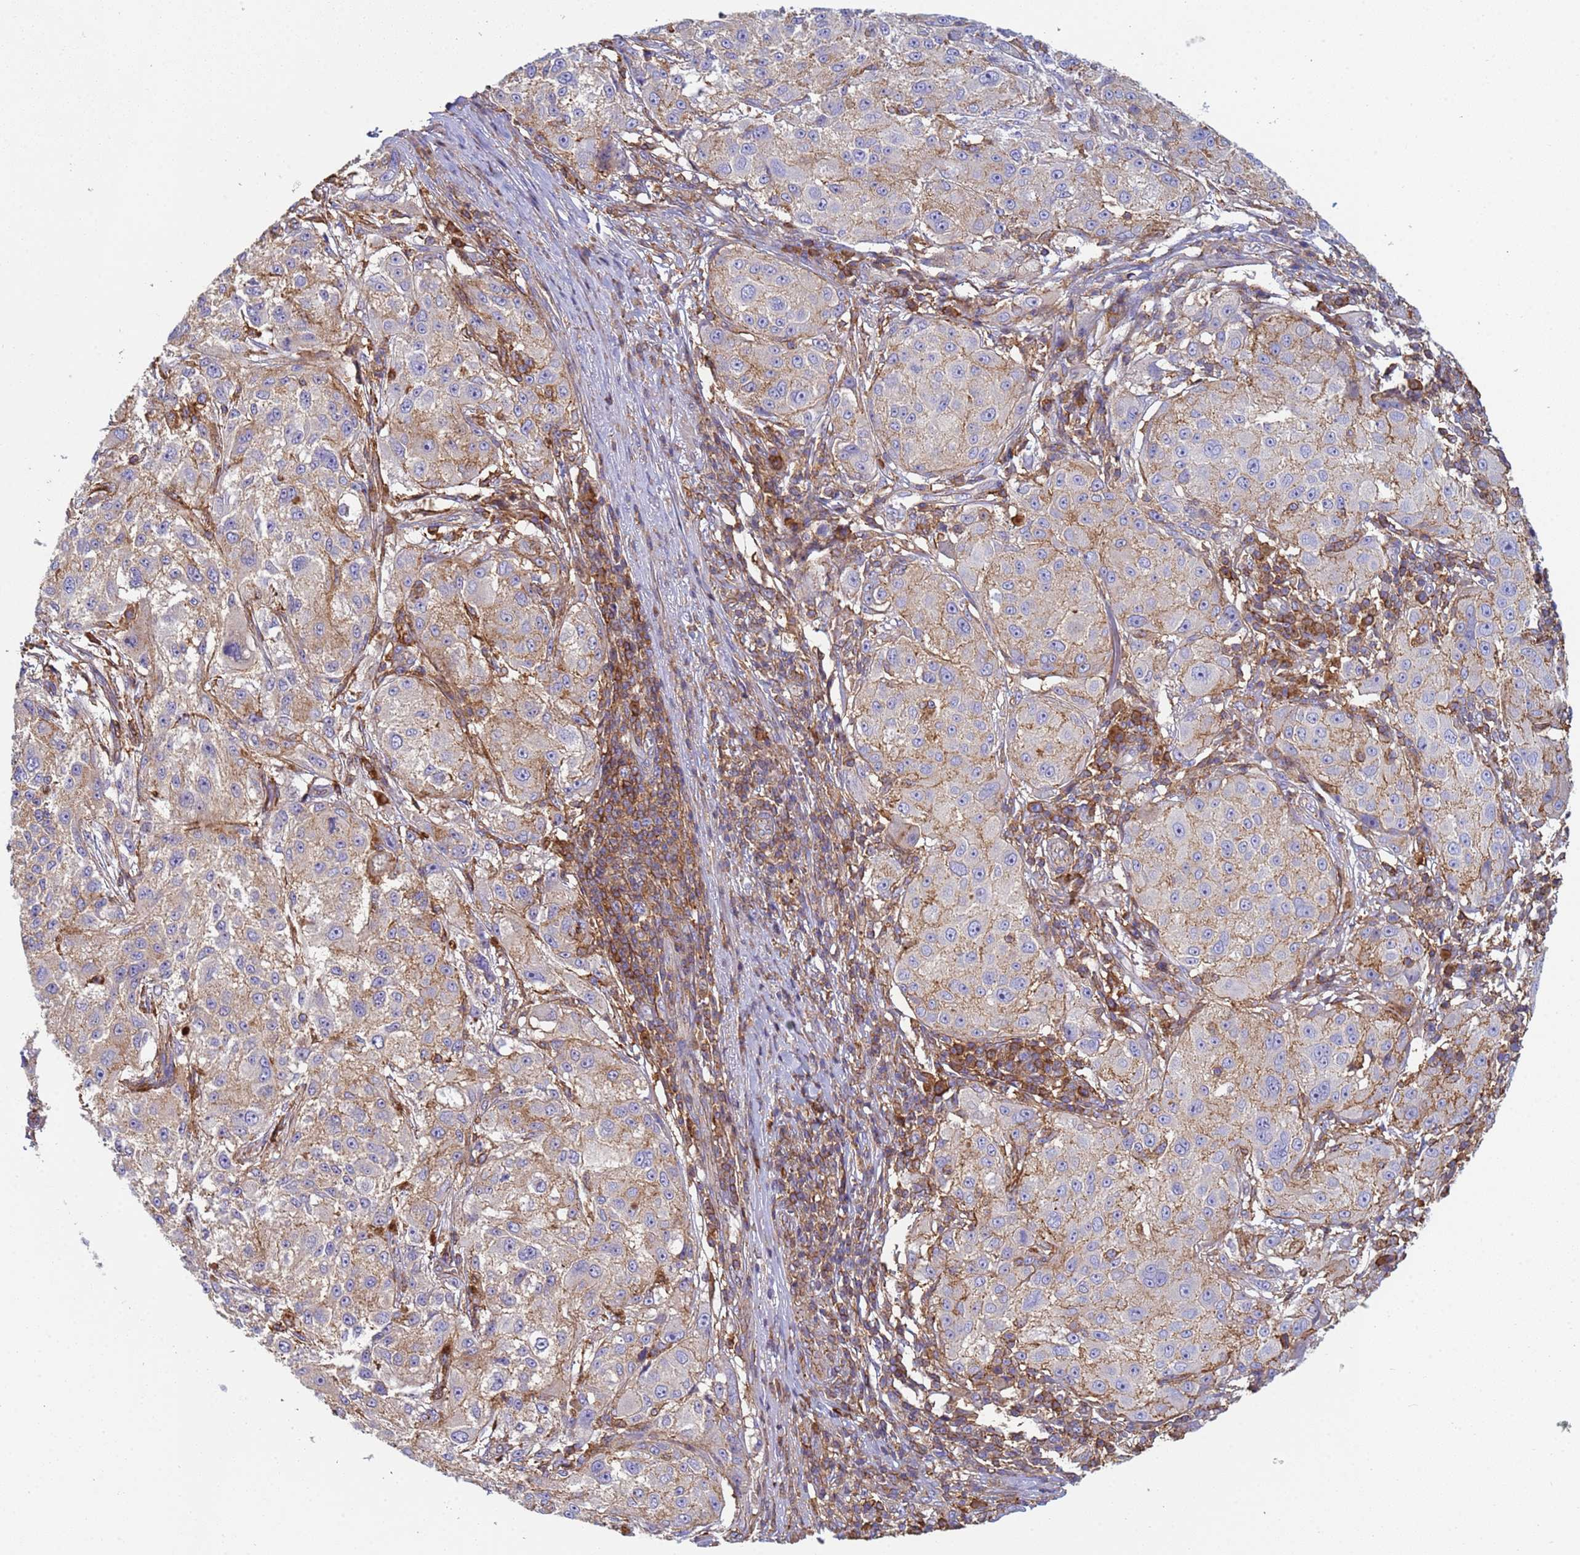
{"staining": {"intensity": "moderate", "quantity": "25%-75%", "location": "cytoplasmic/membranous"}, "tissue": "melanoma", "cell_type": "Tumor cells", "image_type": "cancer", "snomed": [{"axis": "morphology", "description": "Necrosis, NOS"}, {"axis": "morphology", "description": "Malignant melanoma, NOS"}, {"axis": "topography", "description": "Skin"}], "caption": "Immunohistochemistry histopathology image of malignant melanoma stained for a protein (brown), which shows medium levels of moderate cytoplasmic/membranous positivity in about 25%-75% of tumor cells.", "gene": "ZNG1B", "patient": {"sex": "female", "age": 87}}